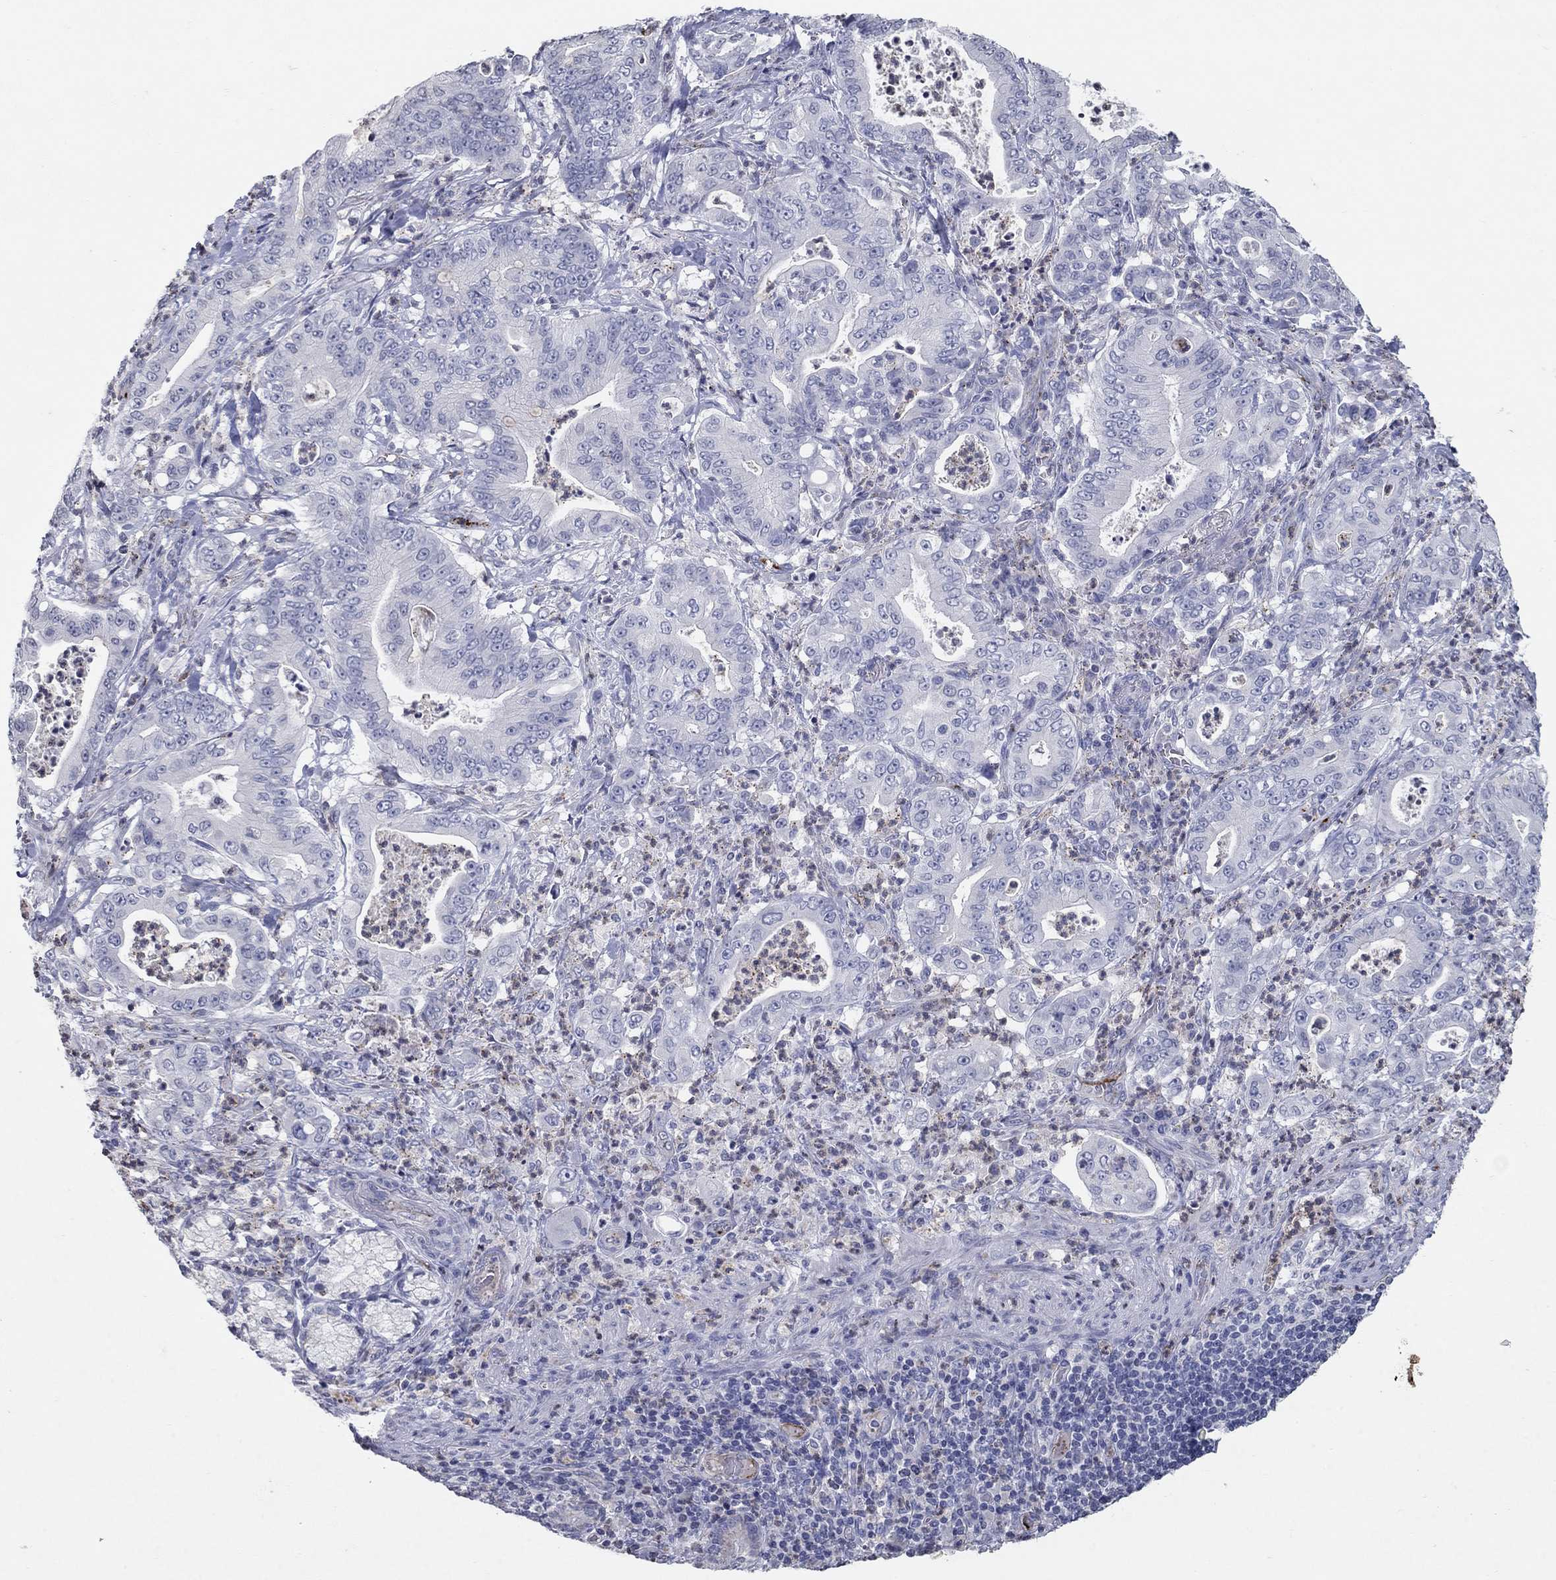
{"staining": {"intensity": "negative", "quantity": "none", "location": "none"}, "tissue": "pancreatic cancer", "cell_type": "Tumor cells", "image_type": "cancer", "snomed": [{"axis": "morphology", "description": "Adenocarcinoma, NOS"}, {"axis": "topography", "description": "Pancreas"}], "caption": "IHC histopathology image of human pancreatic cancer stained for a protein (brown), which exhibits no expression in tumor cells.", "gene": "TINAG", "patient": {"sex": "male", "age": 71}}